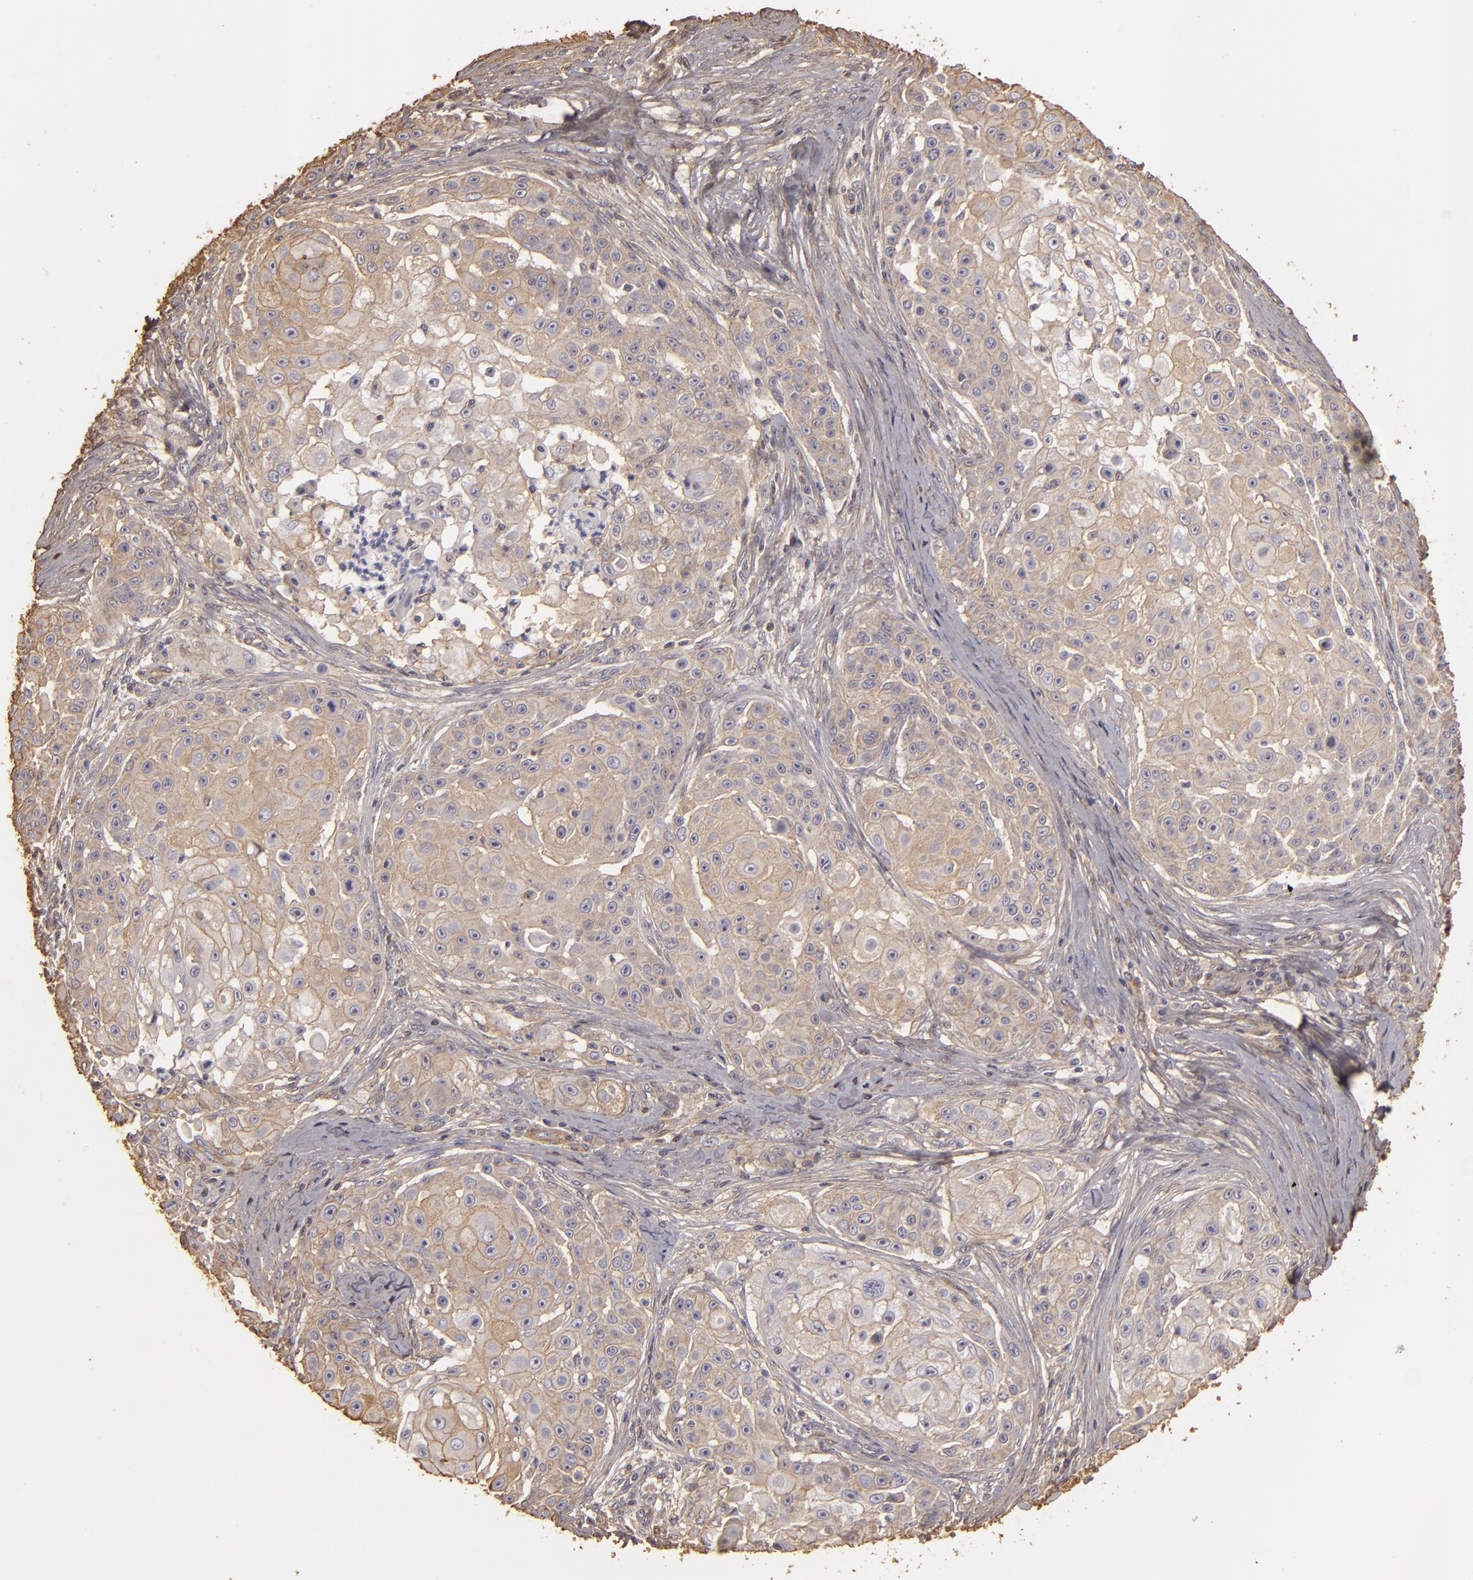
{"staining": {"intensity": "weak", "quantity": ">75%", "location": "cytoplasmic/membranous"}, "tissue": "skin cancer", "cell_type": "Tumor cells", "image_type": "cancer", "snomed": [{"axis": "morphology", "description": "Squamous cell carcinoma, NOS"}, {"axis": "topography", "description": "Skin"}], "caption": "Immunohistochemistry histopathology image of neoplastic tissue: human skin squamous cell carcinoma stained using IHC exhibits low levels of weak protein expression localized specifically in the cytoplasmic/membranous of tumor cells, appearing as a cytoplasmic/membranous brown color.", "gene": "HSPB6", "patient": {"sex": "female", "age": 57}}